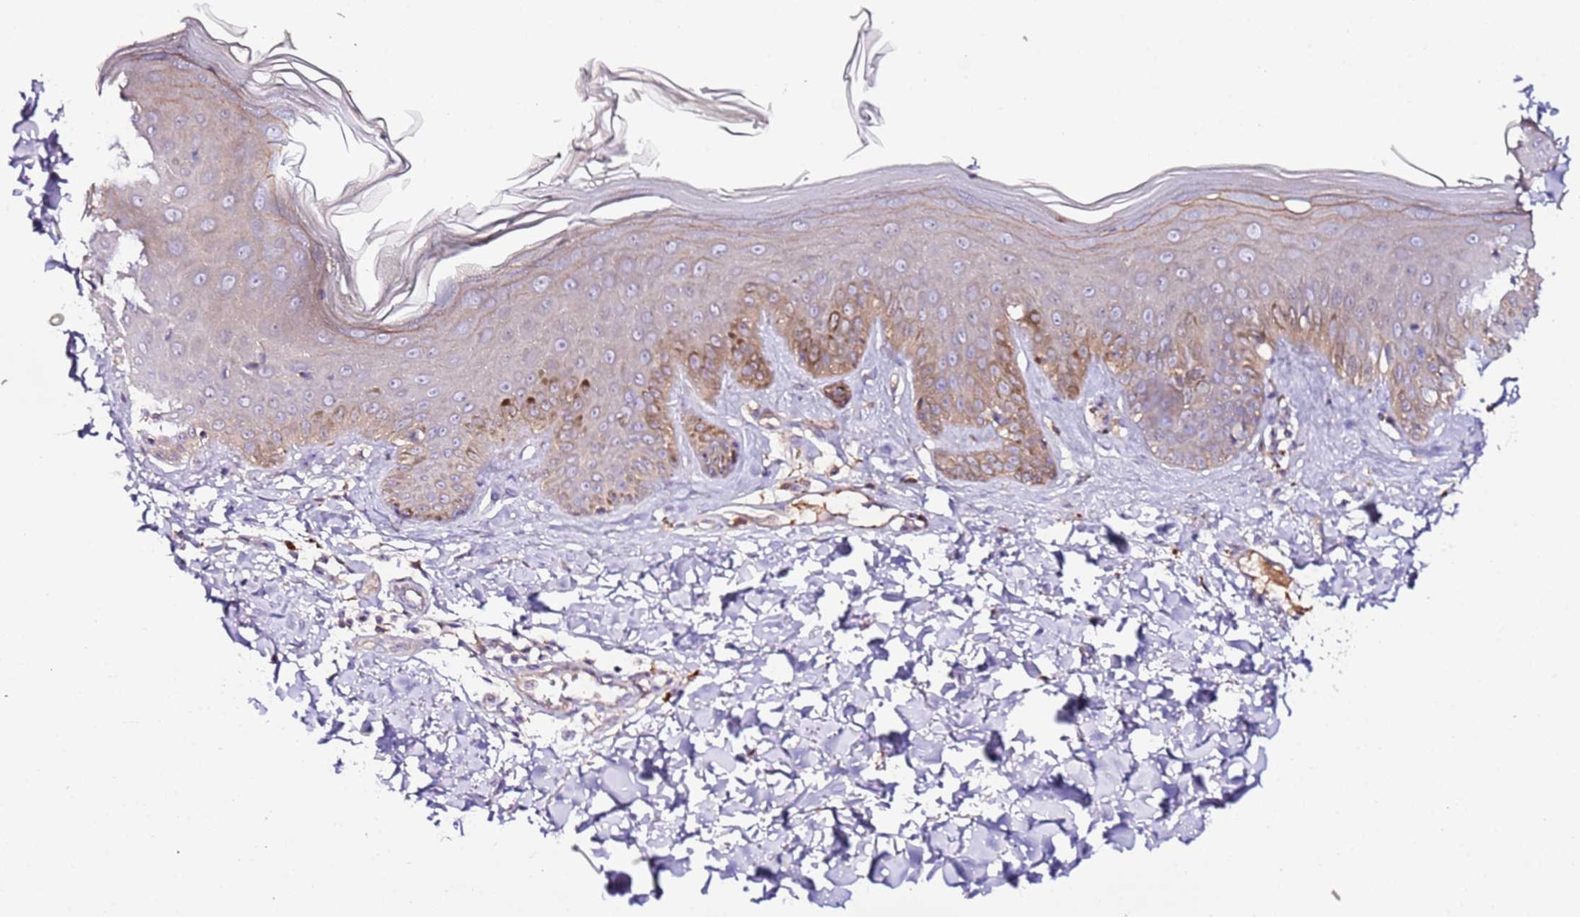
{"staining": {"intensity": "weak", "quantity": "25%-75%", "location": "cytoplasmic/membranous"}, "tissue": "skin", "cell_type": "Fibroblasts", "image_type": "normal", "snomed": [{"axis": "morphology", "description": "Normal tissue, NOS"}, {"axis": "topography", "description": "Skin"}], "caption": "The immunohistochemical stain shows weak cytoplasmic/membranous staining in fibroblasts of benign skin. Immunohistochemistry (ihc) stains the protein in brown and the nuclei are stained blue.", "gene": "FLVCR1", "patient": {"sex": "male", "age": 52}}